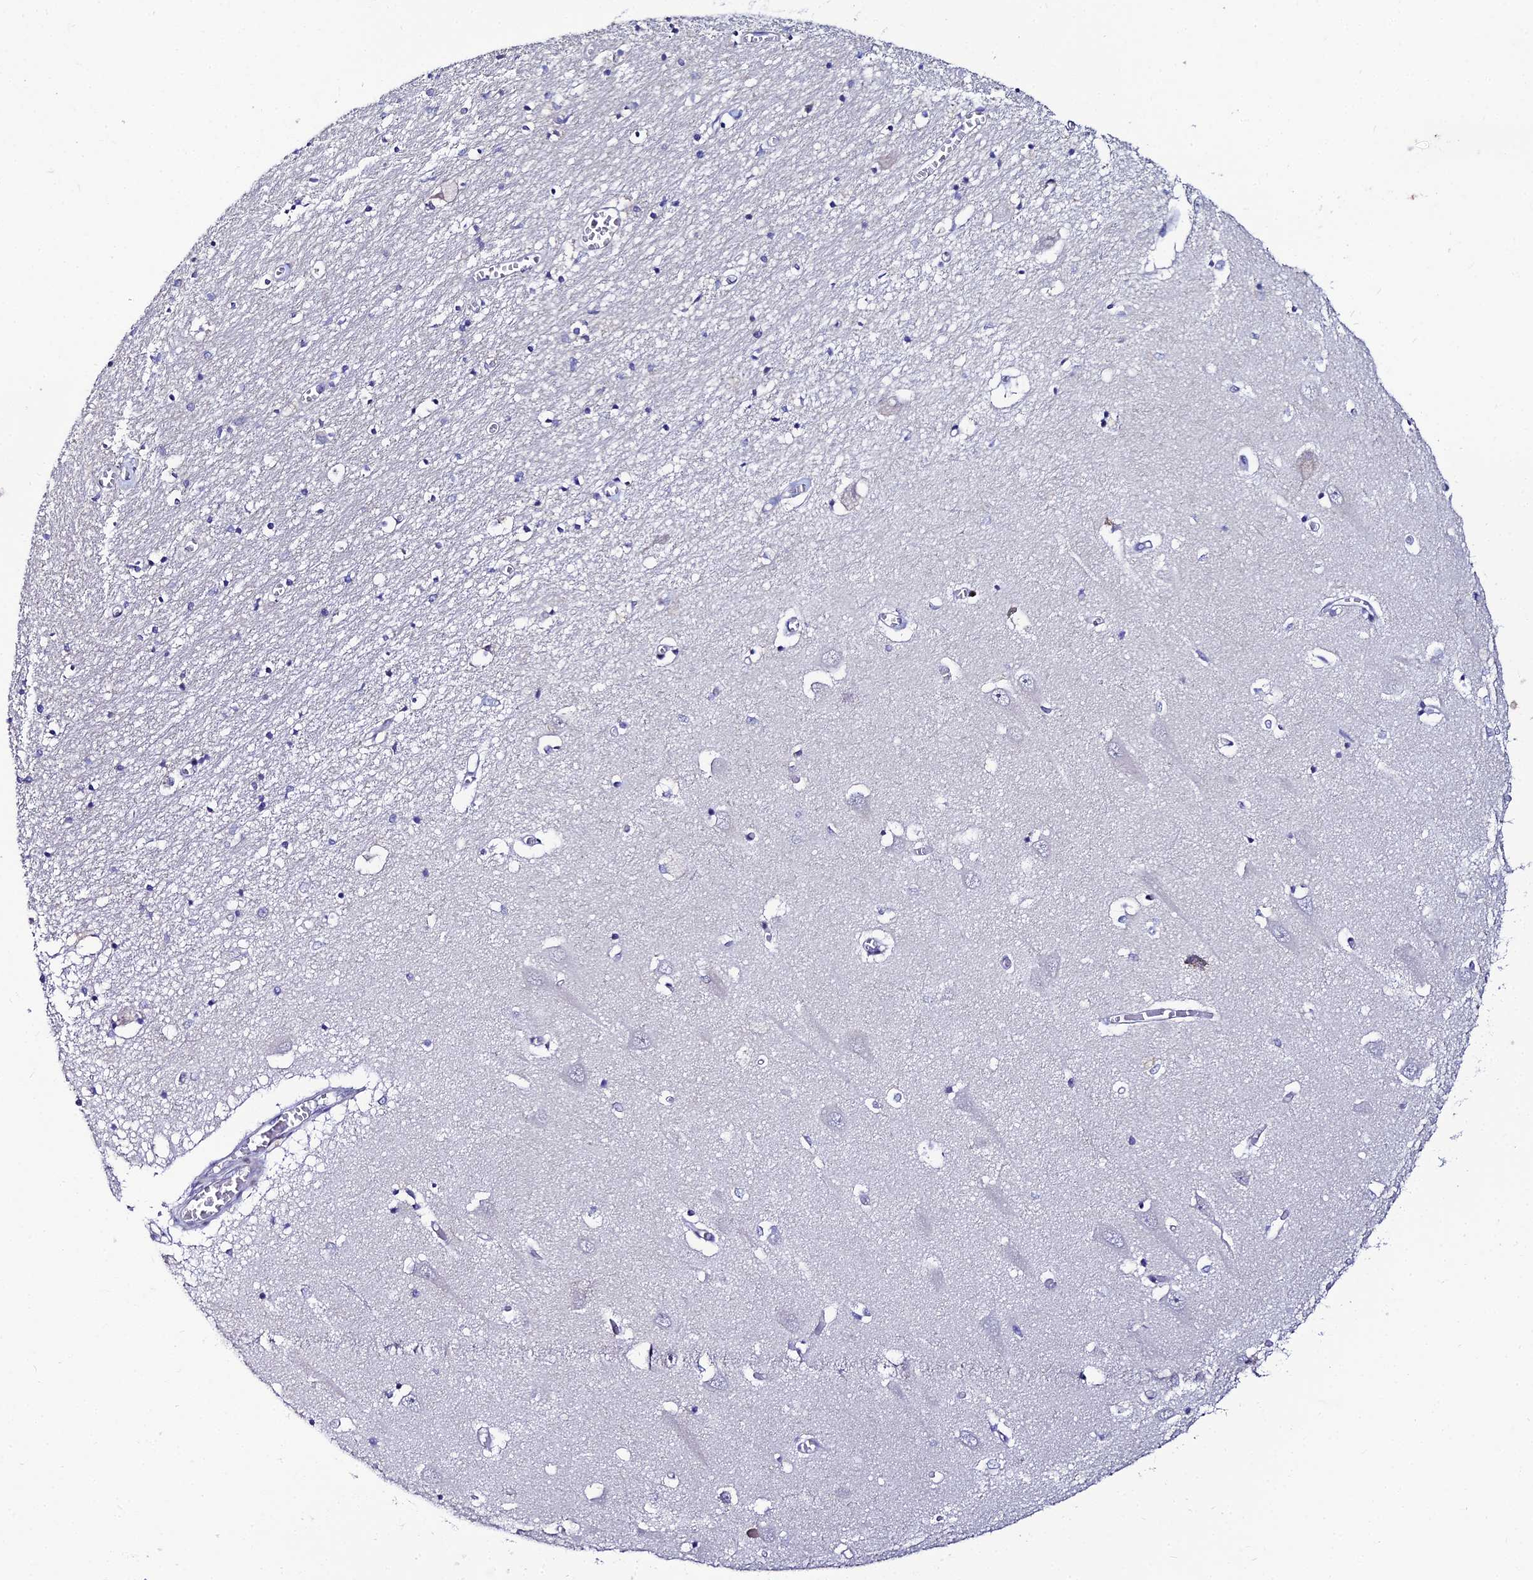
{"staining": {"intensity": "negative", "quantity": "none", "location": "none"}, "tissue": "hippocampus", "cell_type": "Glial cells", "image_type": "normal", "snomed": [{"axis": "morphology", "description": "Normal tissue, NOS"}, {"axis": "topography", "description": "Hippocampus"}], "caption": "Immunohistochemistry photomicrograph of benign human hippocampus stained for a protein (brown), which exhibits no expression in glial cells. (DAB IHC with hematoxylin counter stain).", "gene": "TAF9B", "patient": {"sex": "male", "age": 70}}